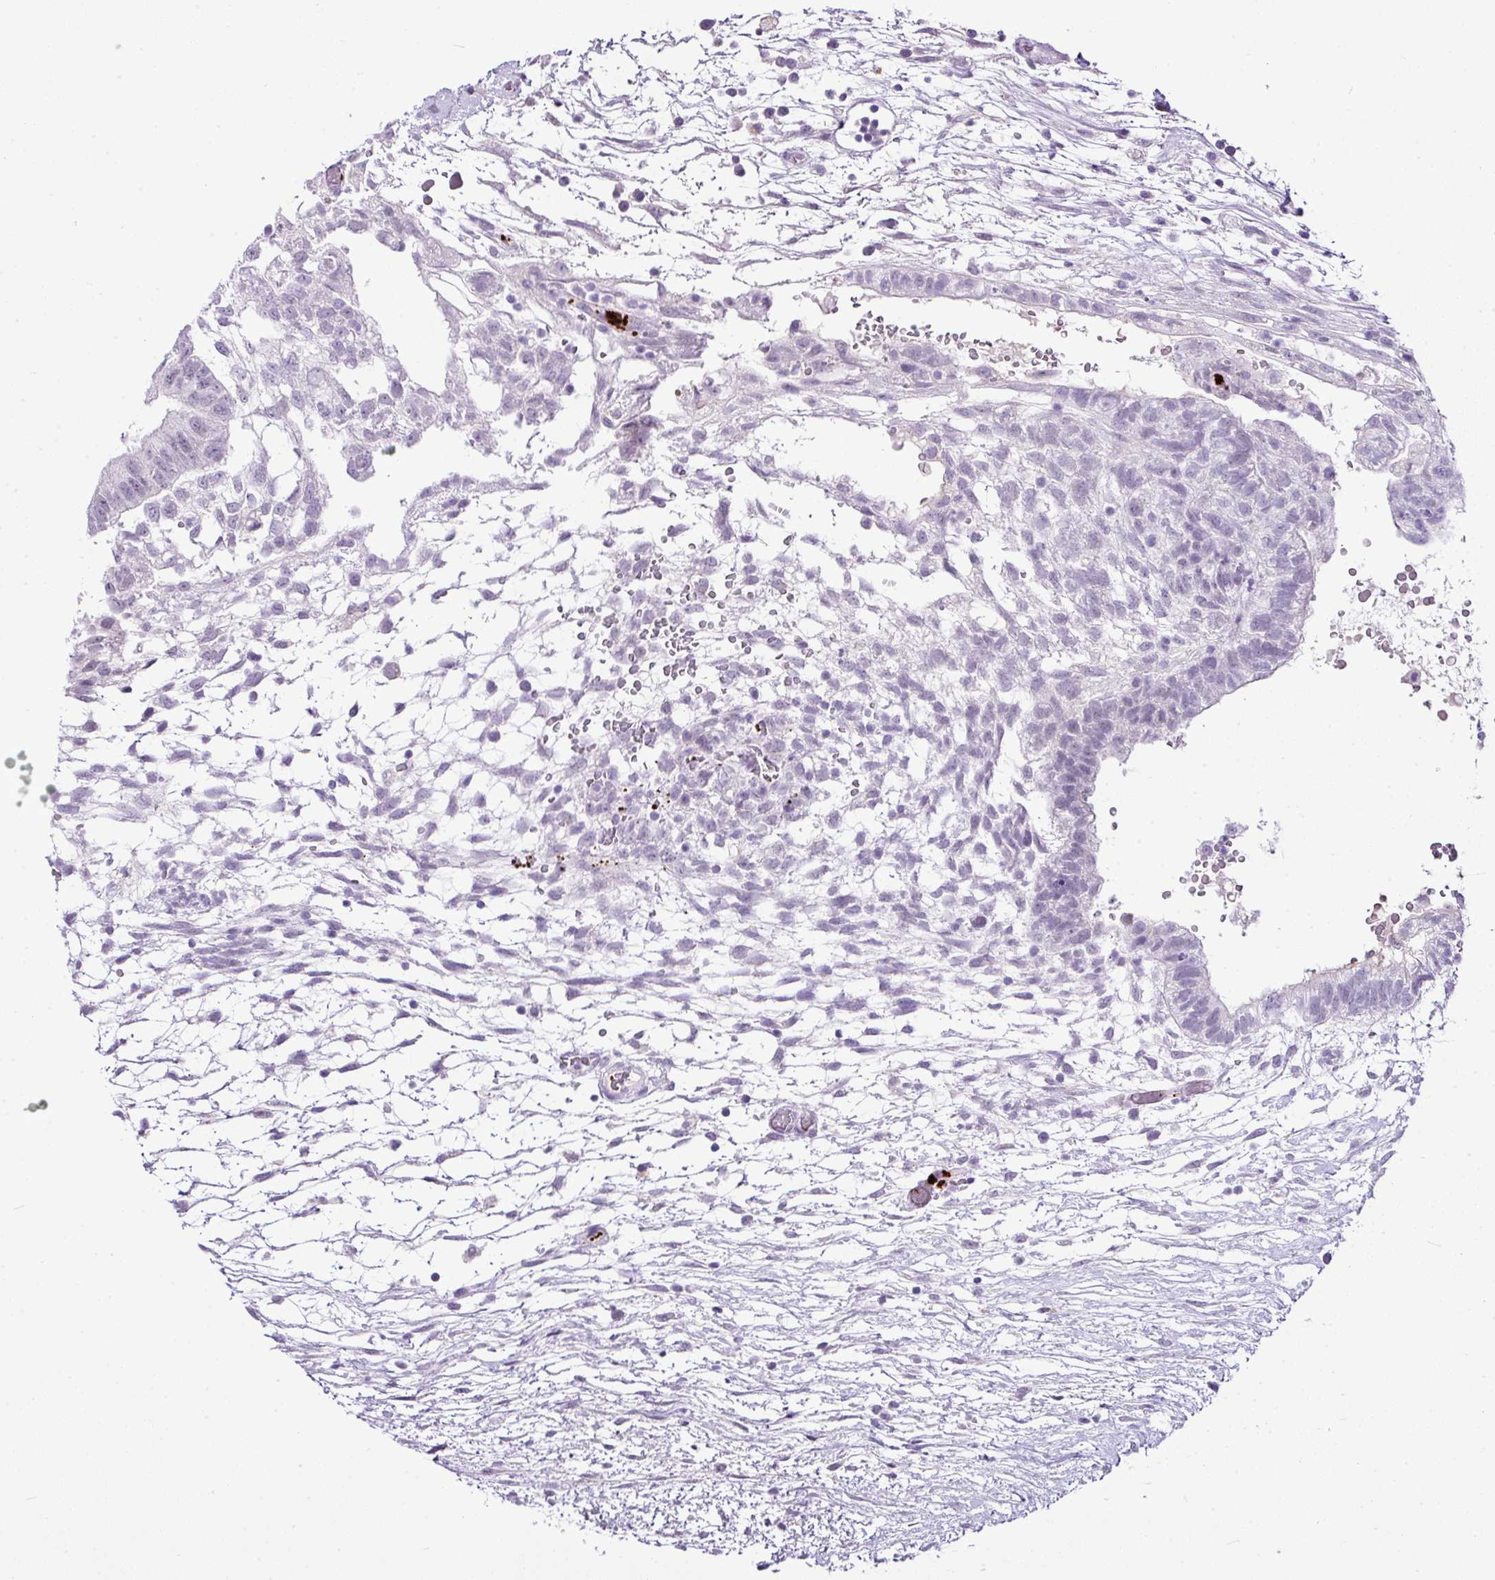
{"staining": {"intensity": "negative", "quantity": "none", "location": "none"}, "tissue": "testis cancer", "cell_type": "Tumor cells", "image_type": "cancer", "snomed": [{"axis": "morphology", "description": "Carcinoma, Embryonal, NOS"}, {"axis": "topography", "description": "Testis"}], "caption": "Embryonal carcinoma (testis) stained for a protein using immunohistochemistry (IHC) demonstrates no expression tumor cells.", "gene": "CMTM5", "patient": {"sex": "male", "age": 32}}